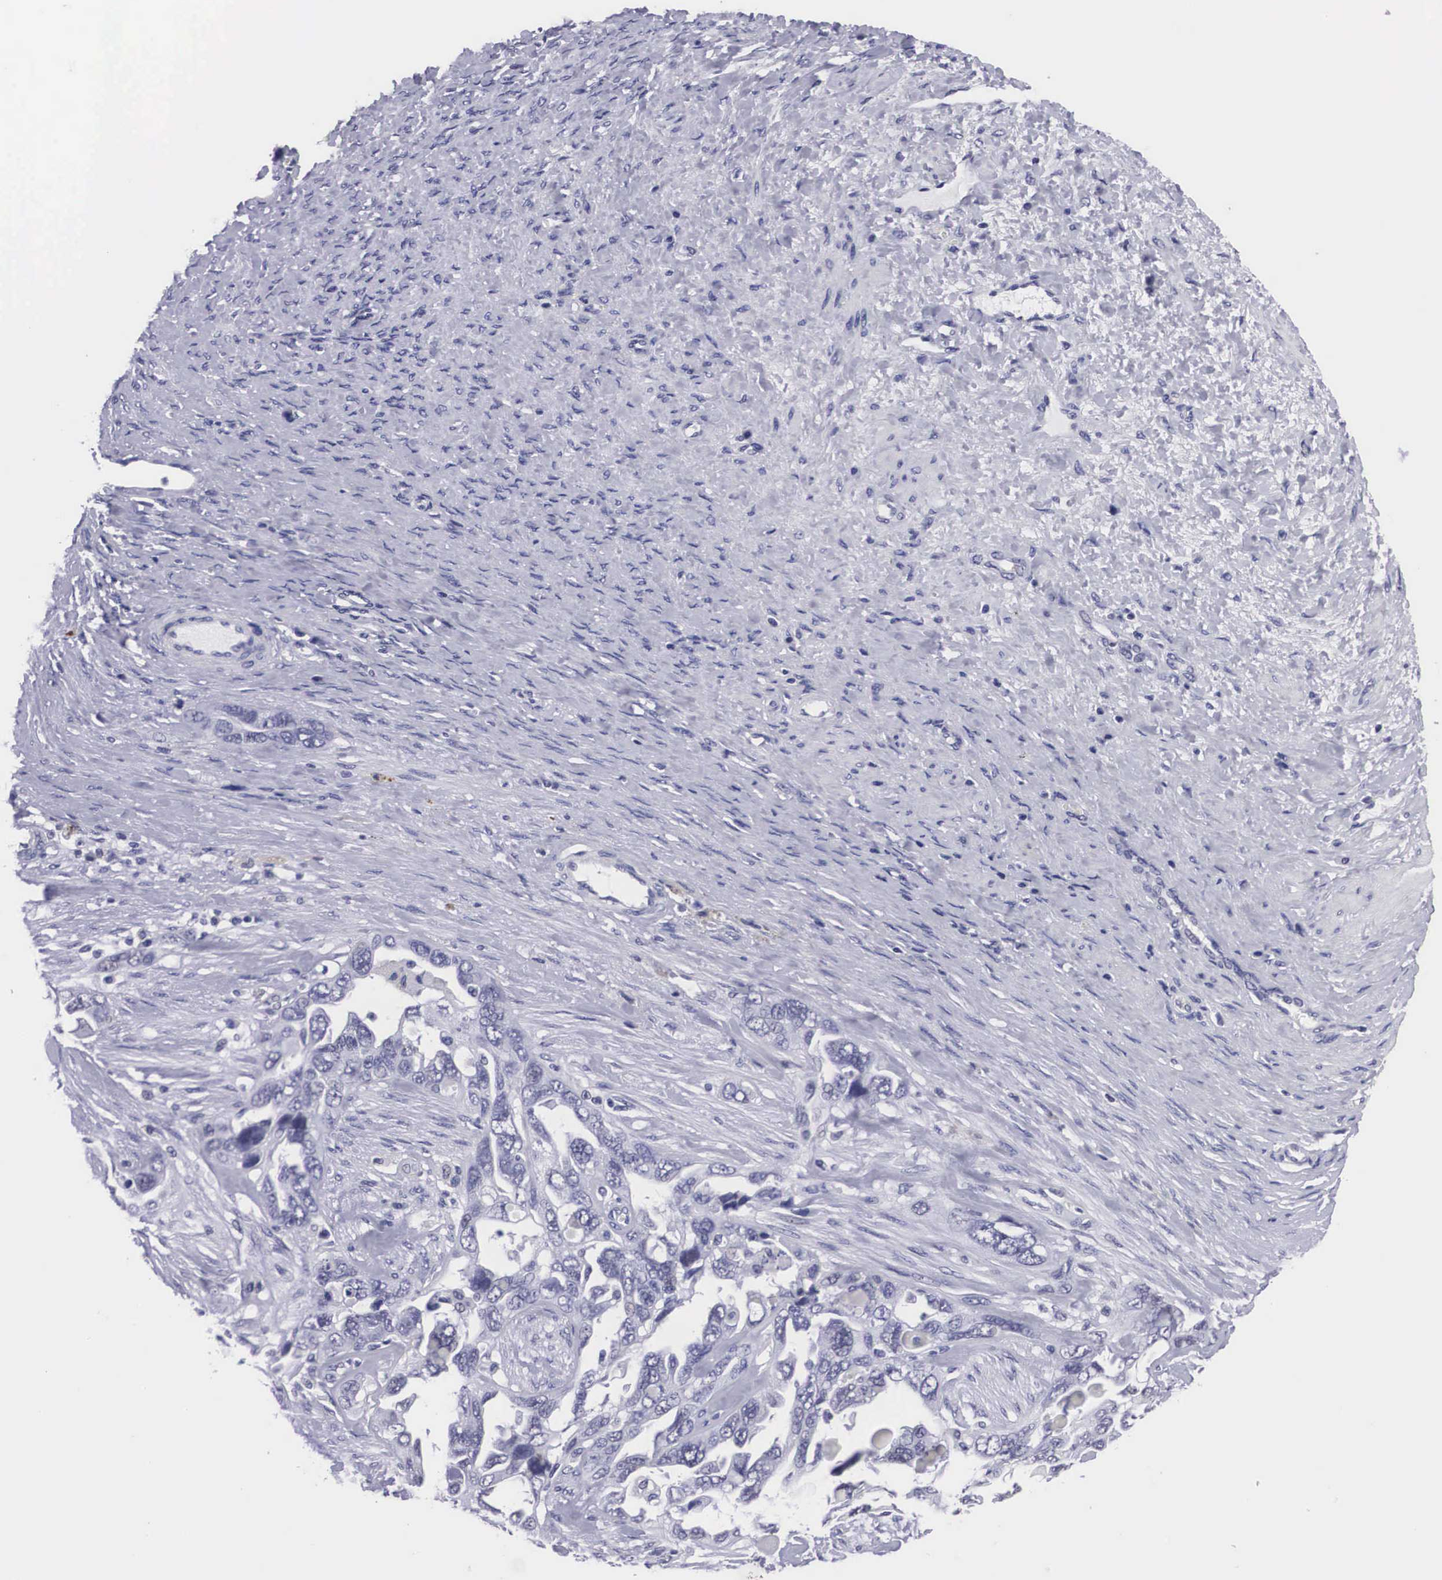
{"staining": {"intensity": "negative", "quantity": "none", "location": "none"}, "tissue": "ovarian cancer", "cell_type": "Tumor cells", "image_type": "cancer", "snomed": [{"axis": "morphology", "description": "Cystadenocarcinoma, serous, NOS"}, {"axis": "topography", "description": "Ovary"}], "caption": "Immunohistochemical staining of ovarian serous cystadenocarcinoma shows no significant positivity in tumor cells. (Stains: DAB (3,3'-diaminobenzidine) immunohistochemistry with hematoxylin counter stain, Microscopy: brightfield microscopy at high magnification).", "gene": "C22orf31", "patient": {"sex": "female", "age": 63}}